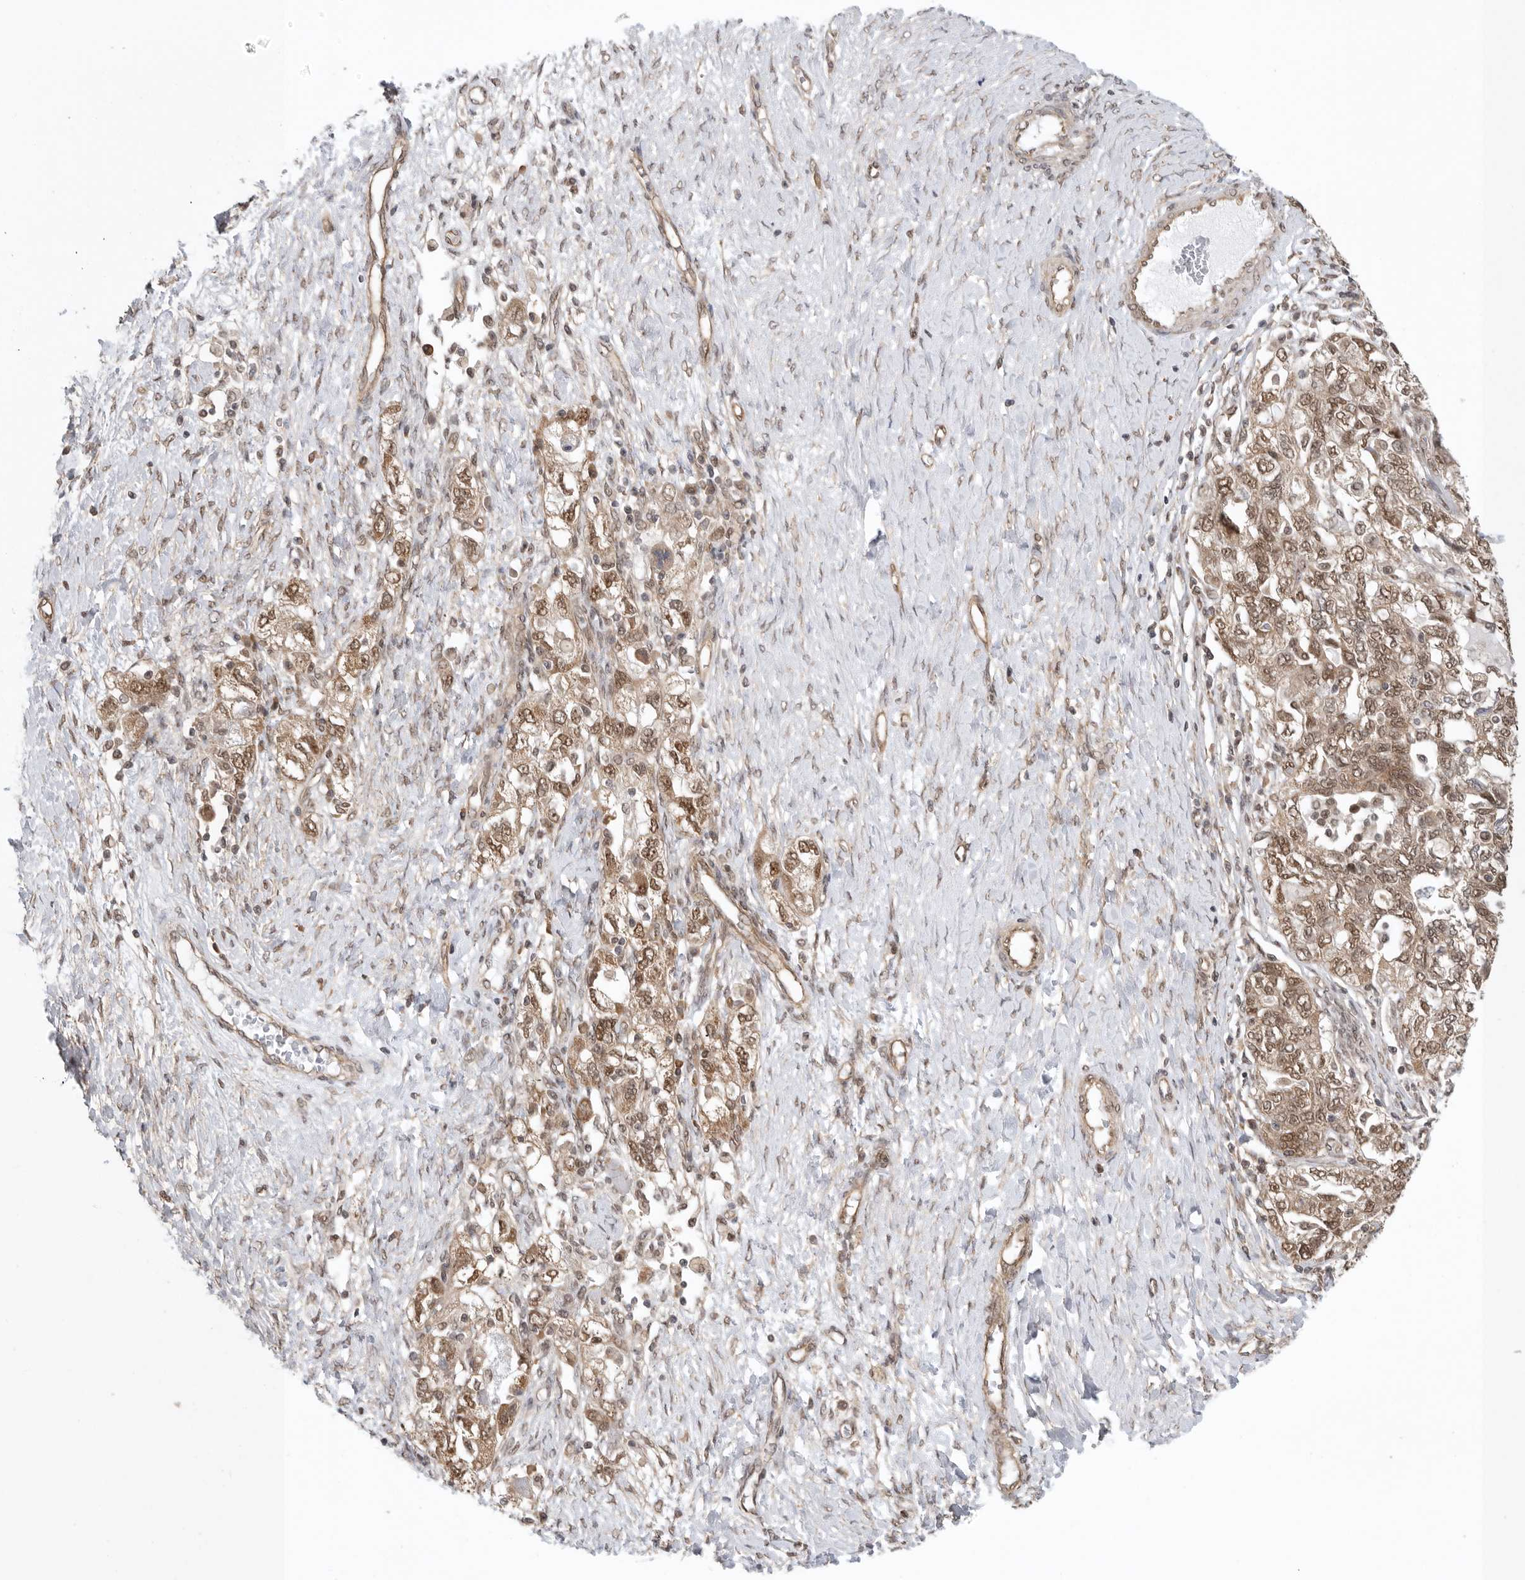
{"staining": {"intensity": "moderate", "quantity": ">75%", "location": "cytoplasmic/membranous,nuclear"}, "tissue": "ovarian cancer", "cell_type": "Tumor cells", "image_type": "cancer", "snomed": [{"axis": "morphology", "description": "Carcinoma, NOS"}, {"axis": "morphology", "description": "Cystadenocarcinoma, serous, NOS"}, {"axis": "topography", "description": "Ovary"}], "caption": "Protein analysis of ovarian serous cystadenocarcinoma tissue shows moderate cytoplasmic/membranous and nuclear staining in approximately >75% of tumor cells. (Stains: DAB in brown, nuclei in blue, Microscopy: brightfield microscopy at high magnification).", "gene": "VPS50", "patient": {"sex": "female", "age": 69}}